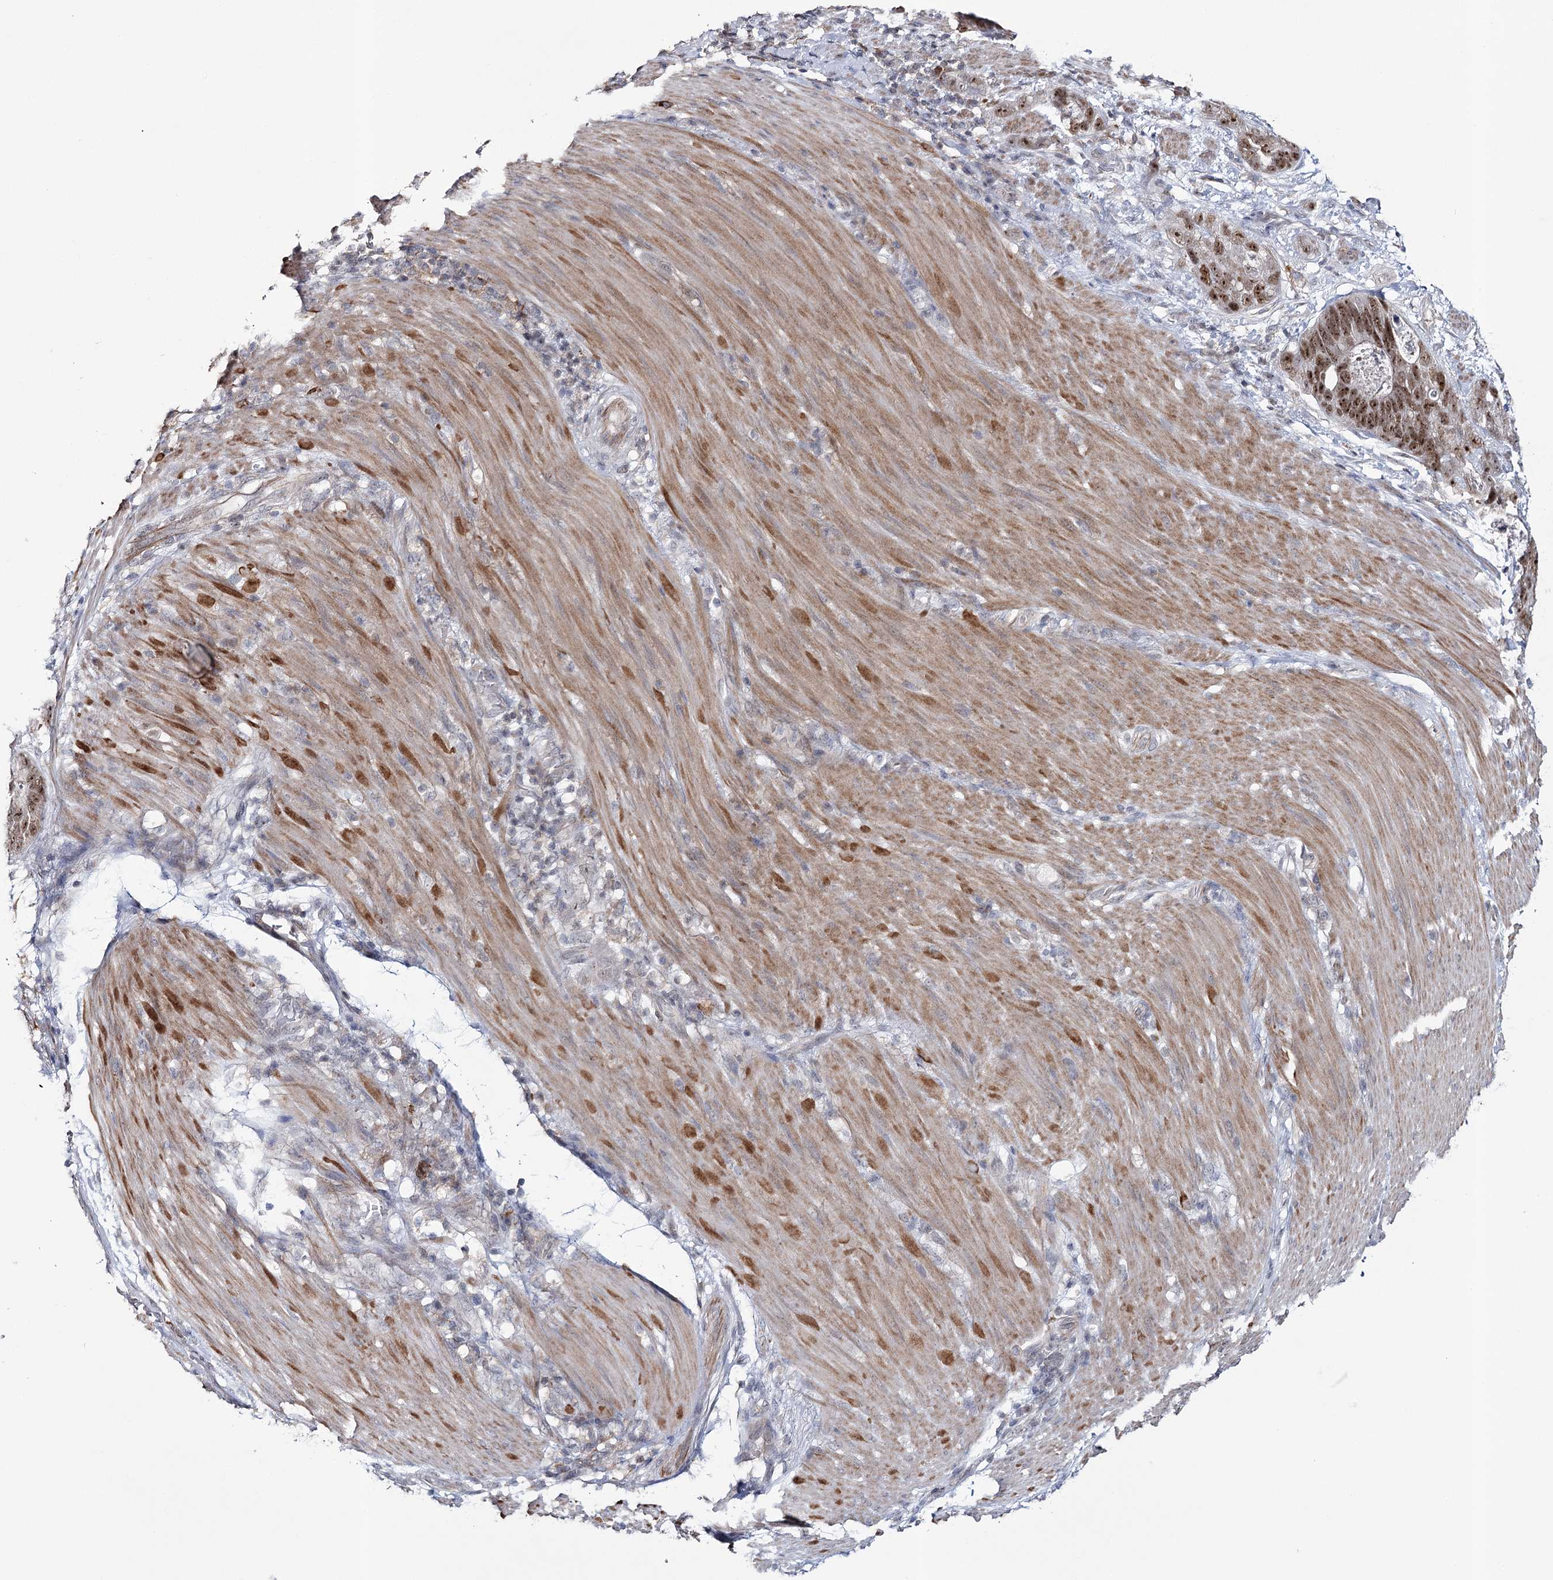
{"staining": {"intensity": "moderate", "quantity": ">75%", "location": "nuclear"}, "tissue": "stomach cancer", "cell_type": "Tumor cells", "image_type": "cancer", "snomed": [{"axis": "morphology", "description": "Normal tissue, NOS"}, {"axis": "morphology", "description": "Adenocarcinoma, NOS"}, {"axis": "topography", "description": "Stomach"}], "caption": "Immunohistochemistry (IHC) of human adenocarcinoma (stomach) shows medium levels of moderate nuclear expression in about >75% of tumor cells. Nuclei are stained in blue.", "gene": "ZC3H8", "patient": {"sex": "female", "age": 89}}